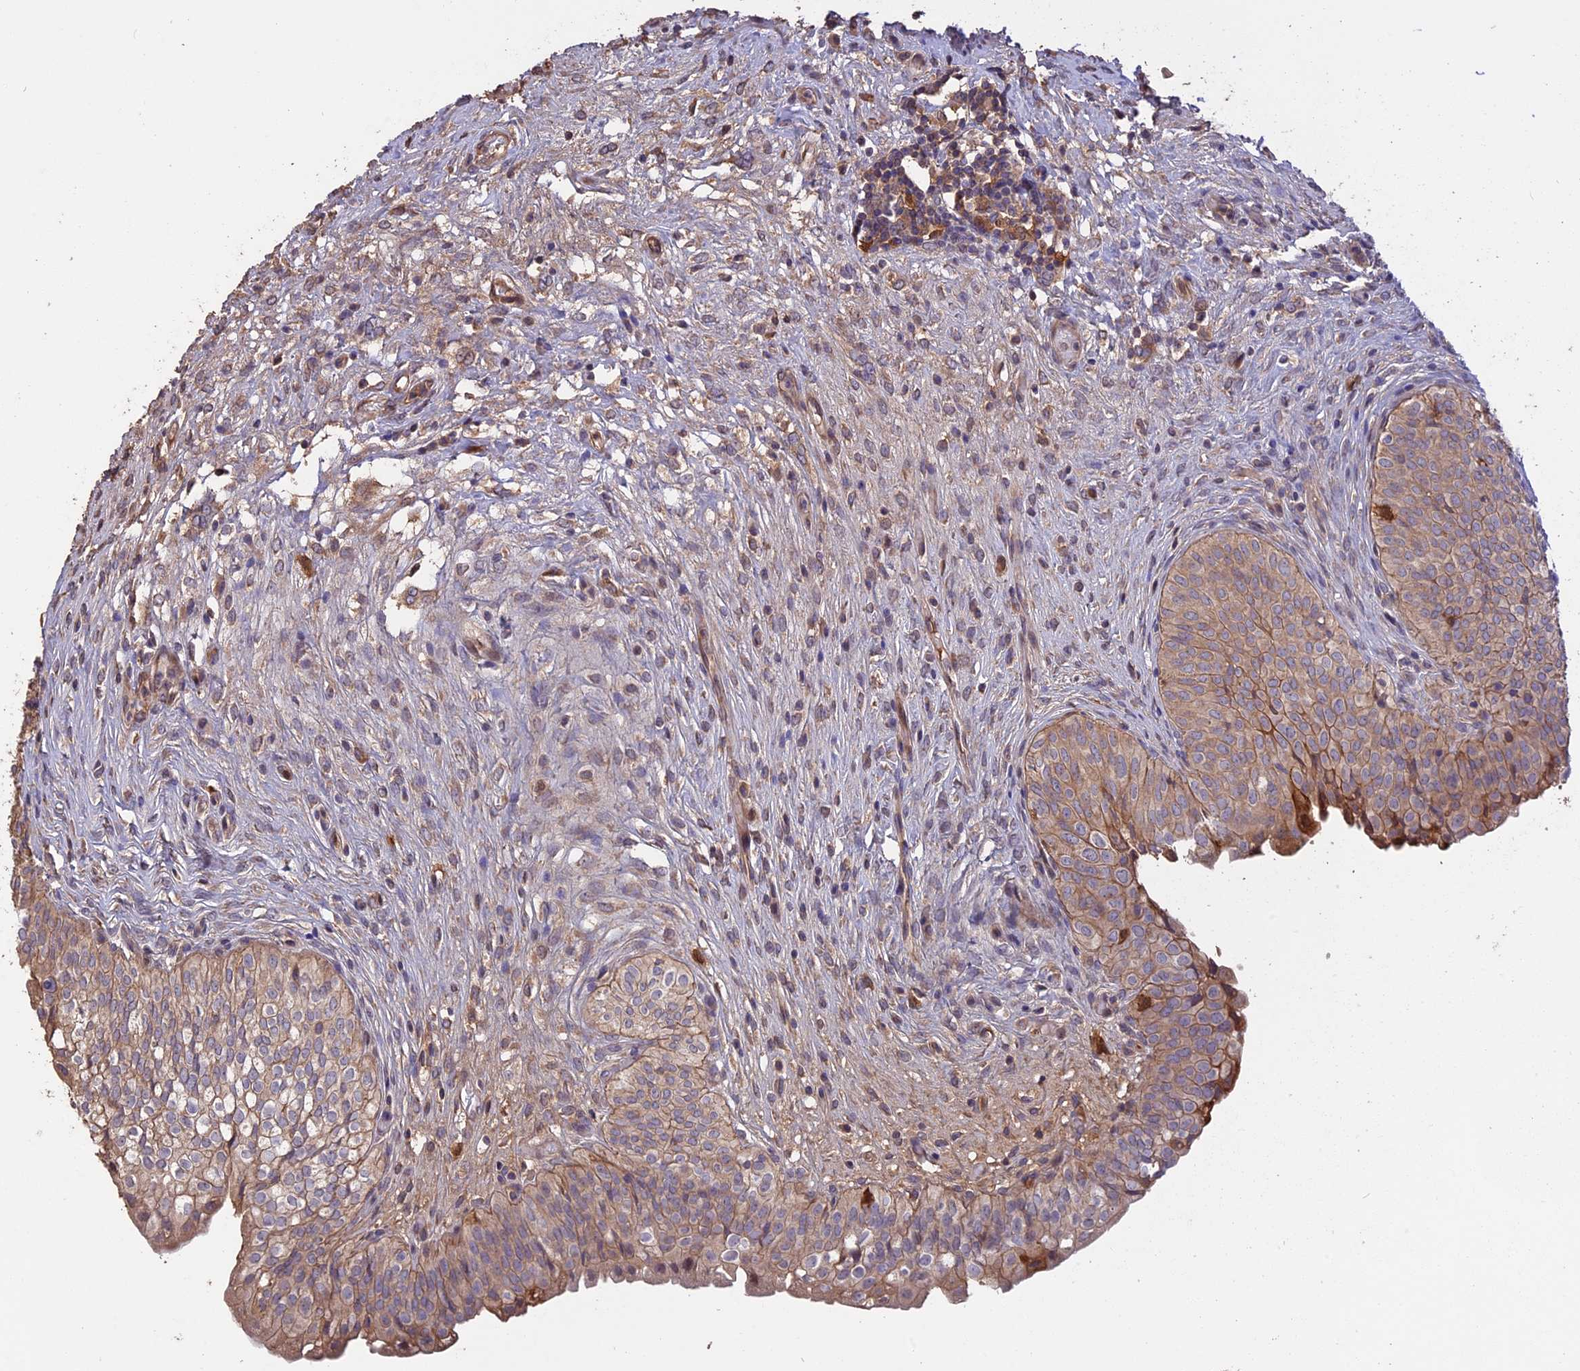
{"staining": {"intensity": "moderate", "quantity": "<25%", "location": "cytoplasmic/membranous"}, "tissue": "urinary bladder", "cell_type": "Urothelial cells", "image_type": "normal", "snomed": [{"axis": "morphology", "description": "Normal tissue, NOS"}, {"axis": "topography", "description": "Urinary bladder"}], "caption": "High-magnification brightfield microscopy of unremarkable urinary bladder stained with DAB (brown) and counterstained with hematoxylin (blue). urothelial cells exhibit moderate cytoplasmic/membranous staining is appreciated in approximately<25% of cells.", "gene": "RASAL1", "patient": {"sex": "male", "age": 55}}